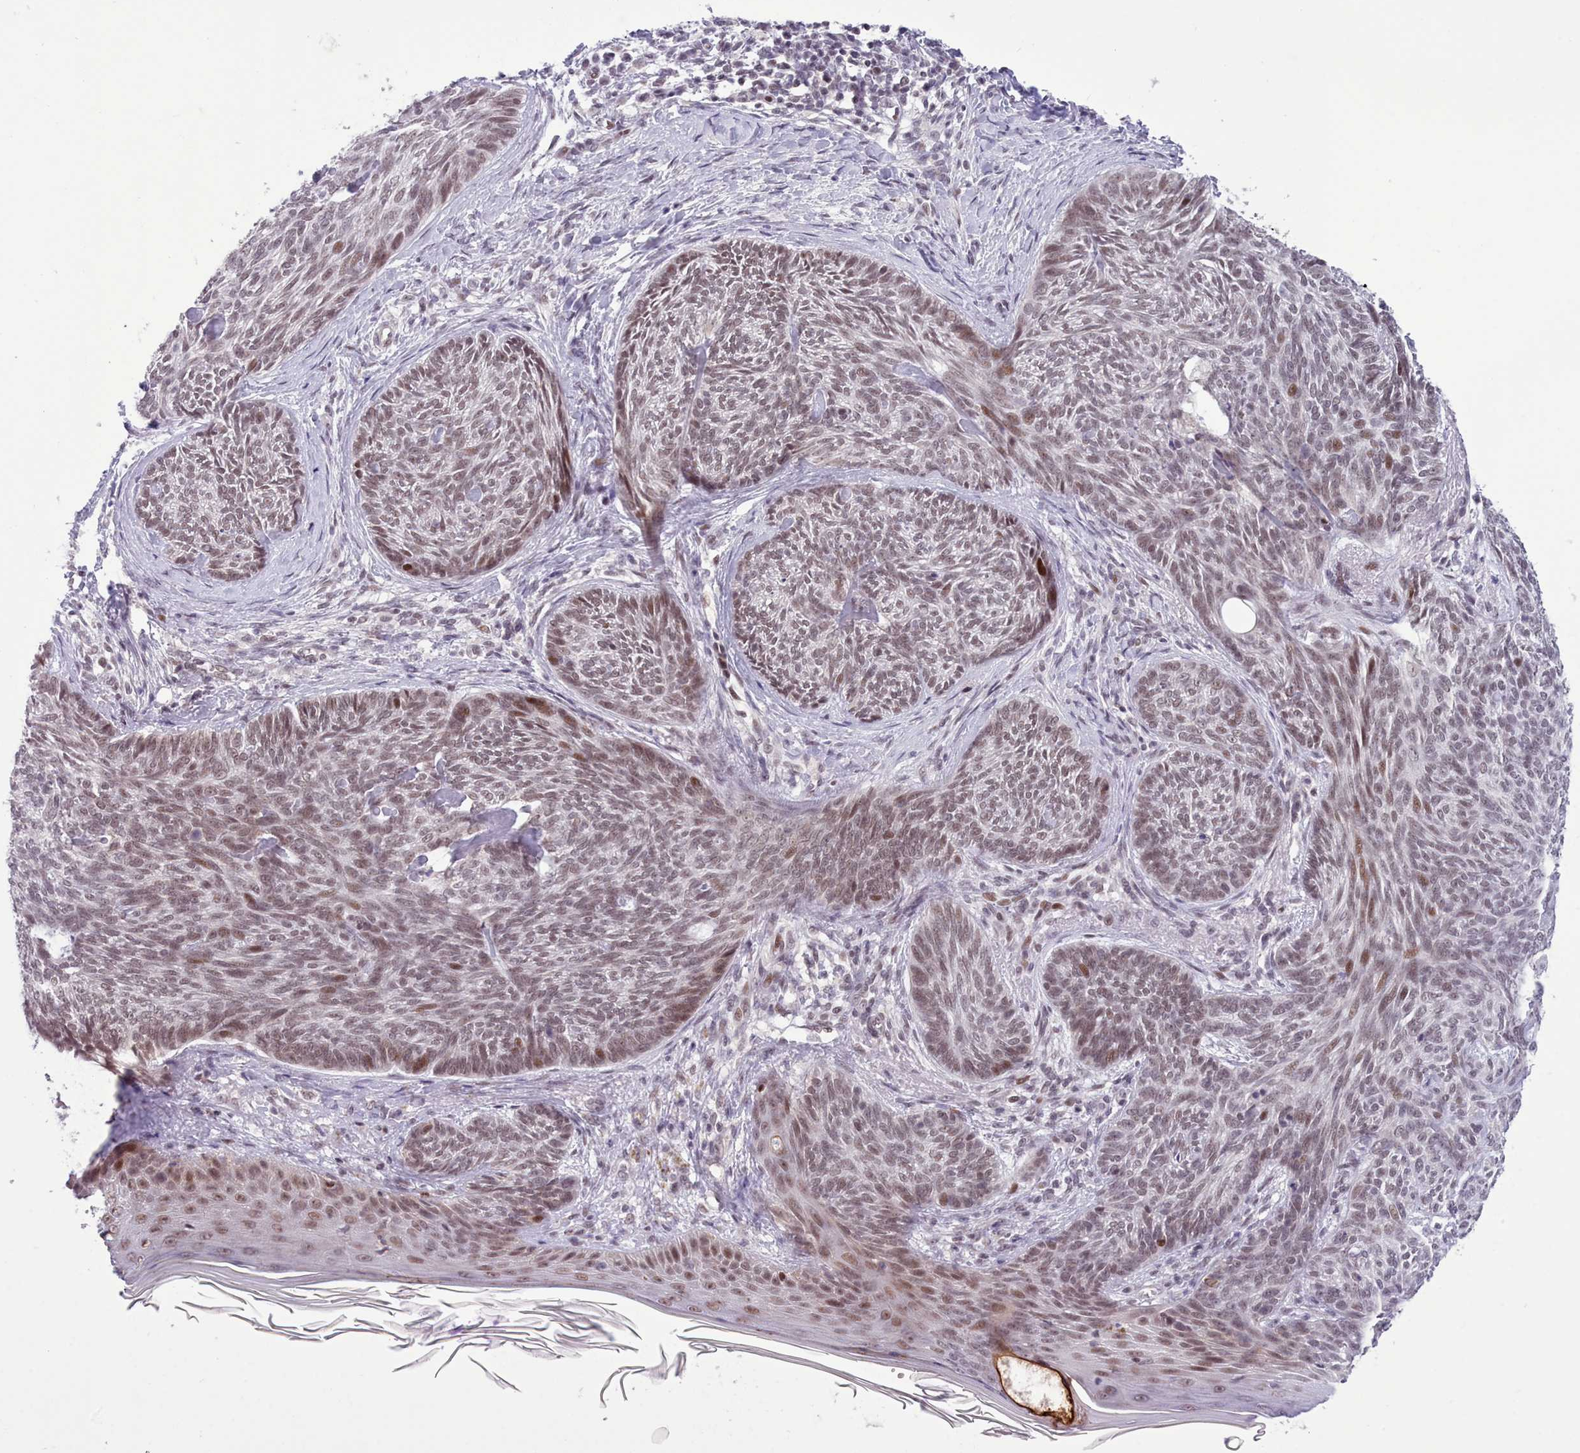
{"staining": {"intensity": "moderate", "quantity": ">75%", "location": "cytoplasmic/membranous"}, "tissue": "skin cancer", "cell_type": "Tumor cells", "image_type": "cancer", "snomed": [{"axis": "morphology", "description": "Basal cell carcinoma"}, {"axis": "topography", "description": "Skin"}], "caption": "Skin basal cell carcinoma stained with a brown dye reveals moderate cytoplasmic/membranous positive positivity in about >75% of tumor cells.", "gene": "RFX1", "patient": {"sex": "male", "age": 73}}